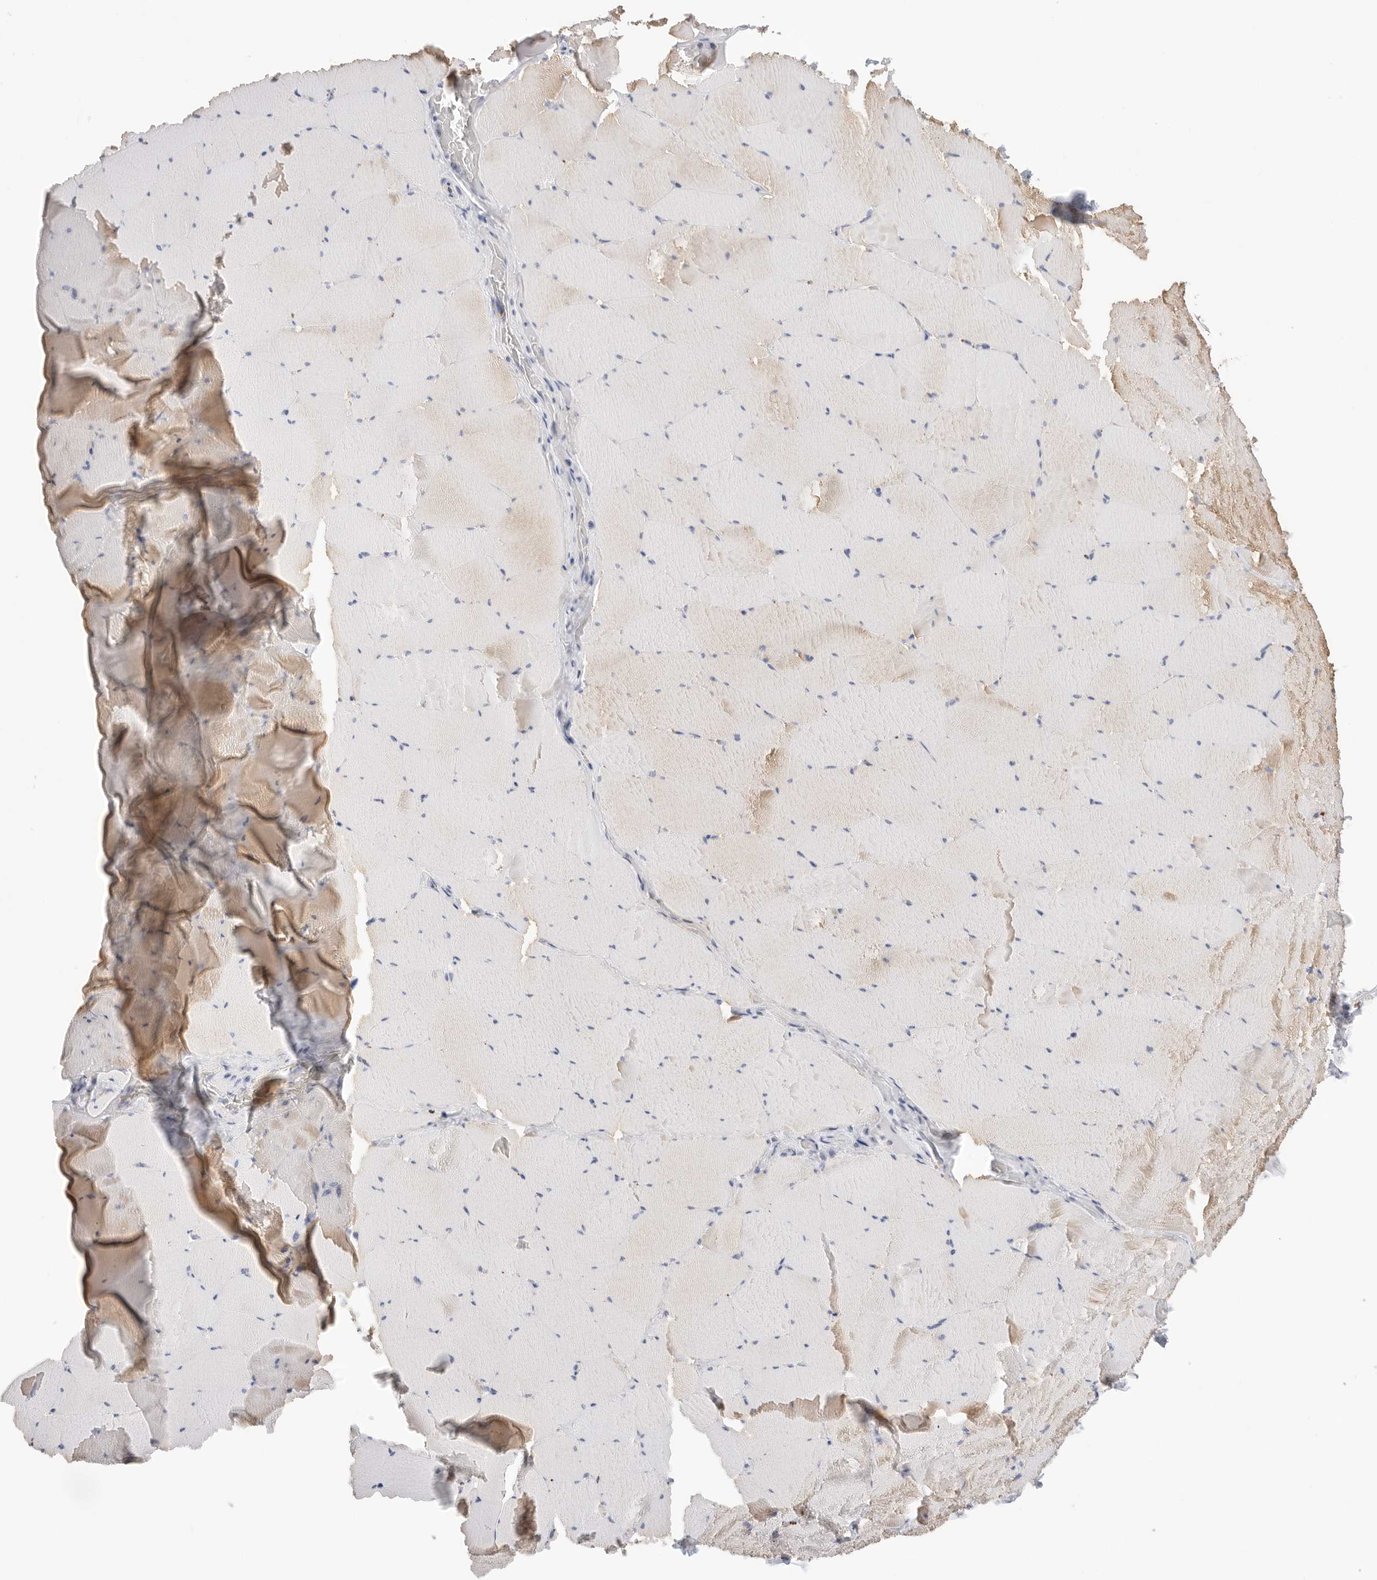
{"staining": {"intensity": "moderate", "quantity": "<25%", "location": "cytoplasmic/membranous"}, "tissue": "skeletal muscle", "cell_type": "Myocytes", "image_type": "normal", "snomed": [{"axis": "morphology", "description": "Normal tissue, NOS"}, {"axis": "topography", "description": "Skeletal muscle"}], "caption": "Moderate cytoplasmic/membranous staining for a protein is identified in about <25% of myocytes of unremarkable skeletal muscle using IHC.", "gene": "GGH", "patient": {"sex": "male", "age": 62}}